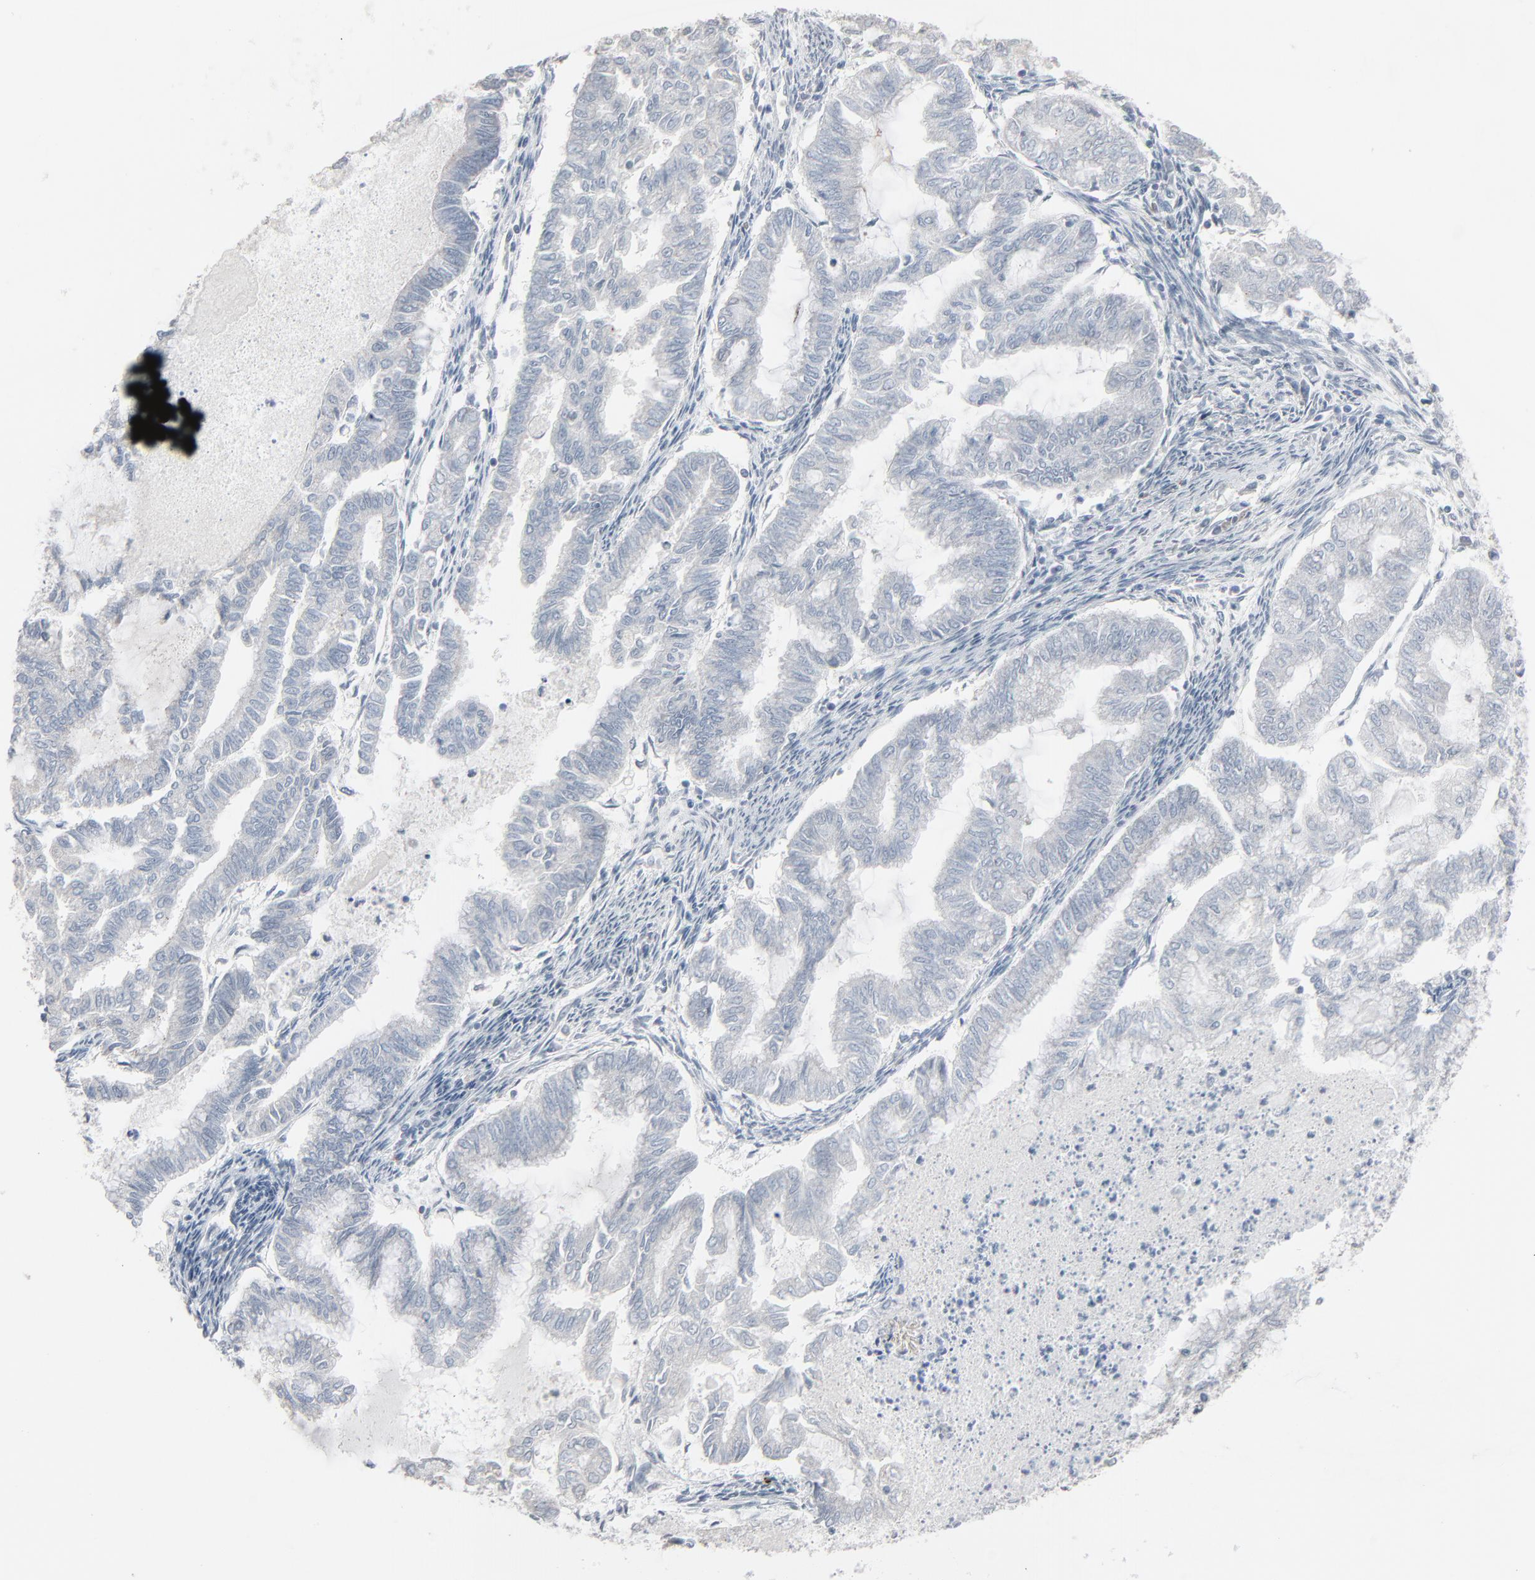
{"staining": {"intensity": "negative", "quantity": "none", "location": "none"}, "tissue": "endometrial cancer", "cell_type": "Tumor cells", "image_type": "cancer", "snomed": [{"axis": "morphology", "description": "Adenocarcinoma, NOS"}, {"axis": "topography", "description": "Endometrium"}], "caption": "A photomicrograph of adenocarcinoma (endometrial) stained for a protein reveals no brown staining in tumor cells. The staining is performed using DAB (3,3'-diaminobenzidine) brown chromogen with nuclei counter-stained in using hematoxylin.", "gene": "SAGE1", "patient": {"sex": "female", "age": 79}}